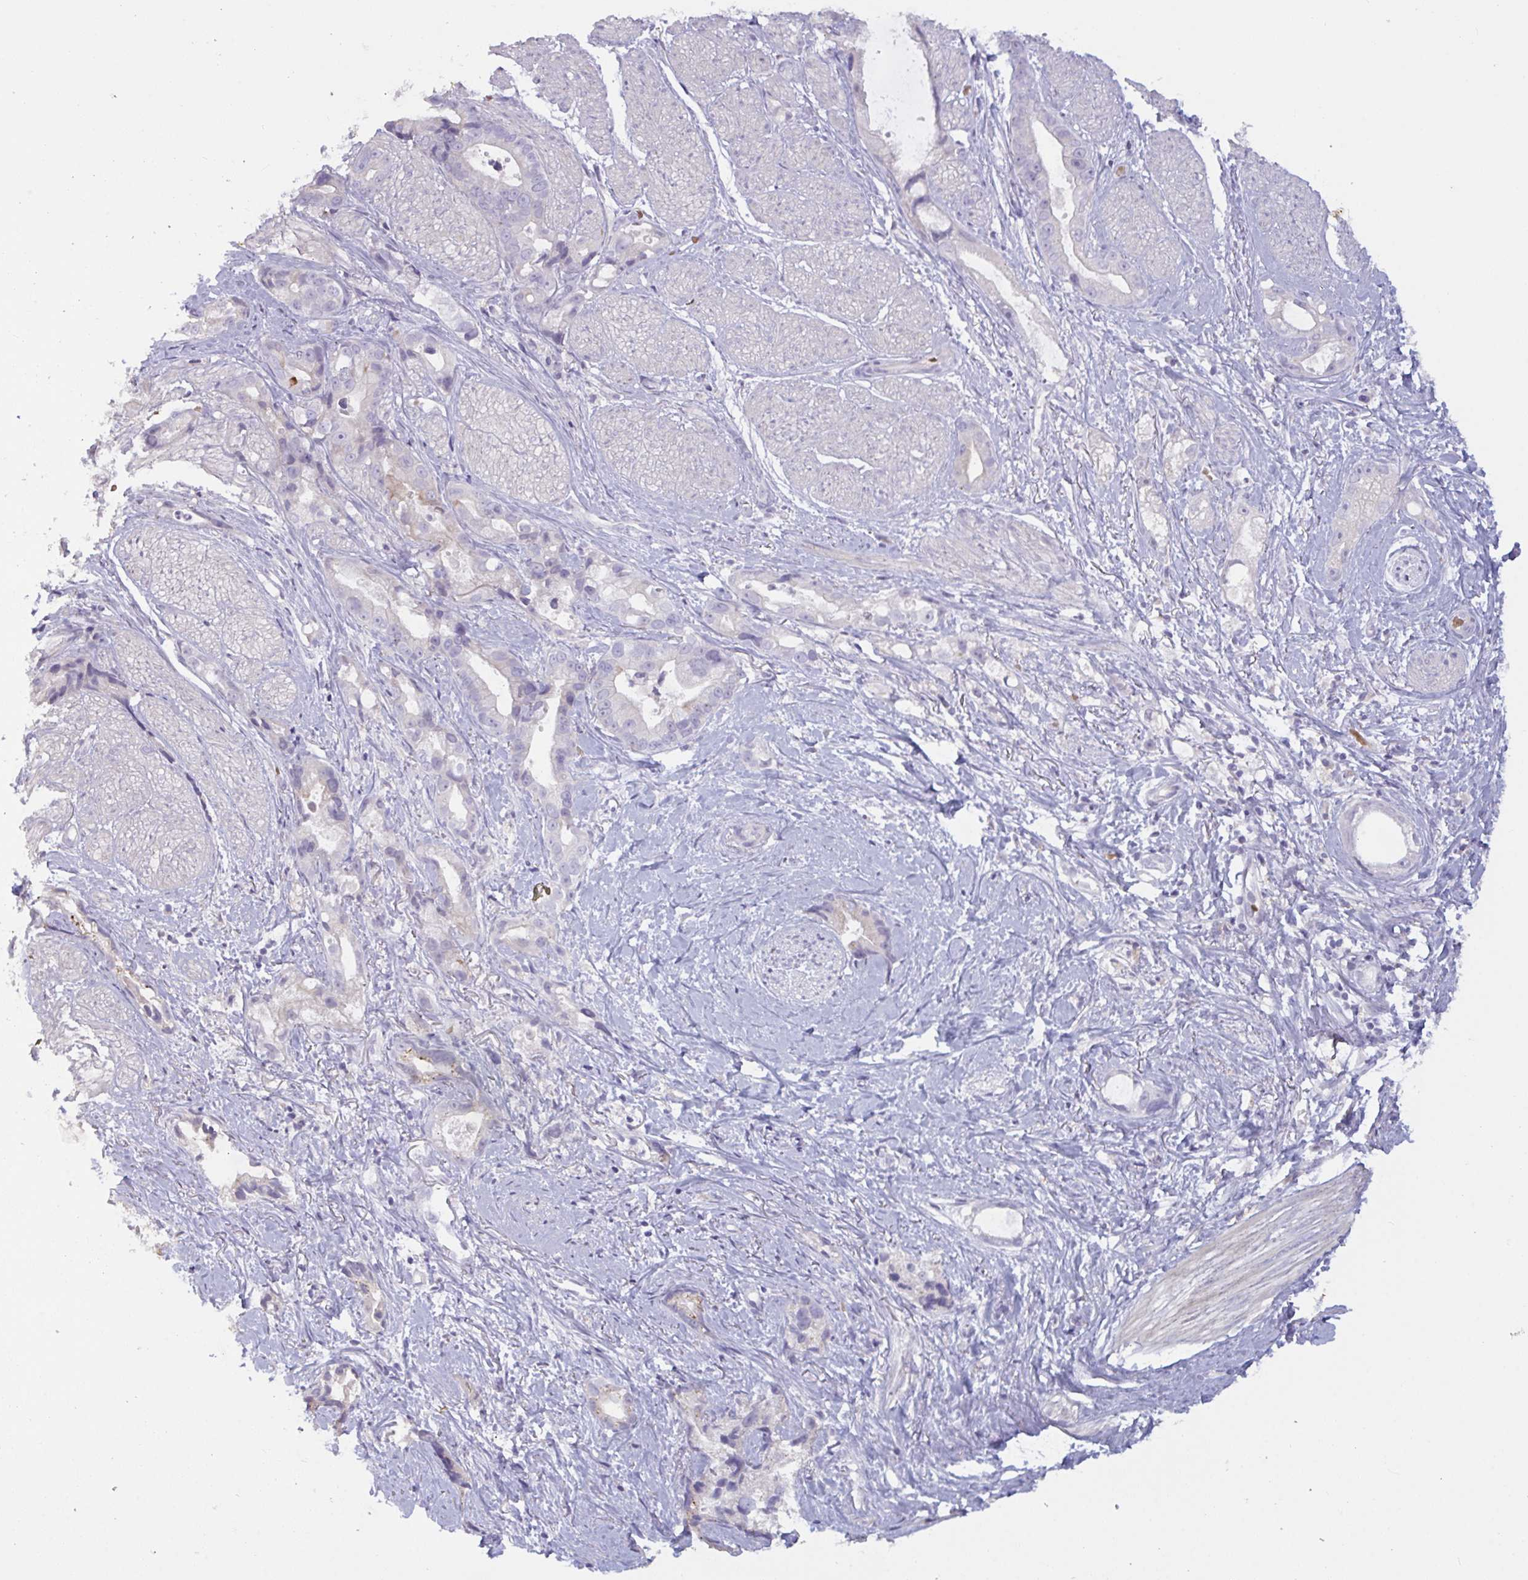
{"staining": {"intensity": "negative", "quantity": "none", "location": "none"}, "tissue": "stomach cancer", "cell_type": "Tumor cells", "image_type": "cancer", "snomed": [{"axis": "morphology", "description": "Adenocarcinoma, NOS"}, {"axis": "topography", "description": "Stomach"}], "caption": "The micrograph shows no staining of tumor cells in stomach cancer.", "gene": "RFPL4B", "patient": {"sex": "male", "age": 55}}